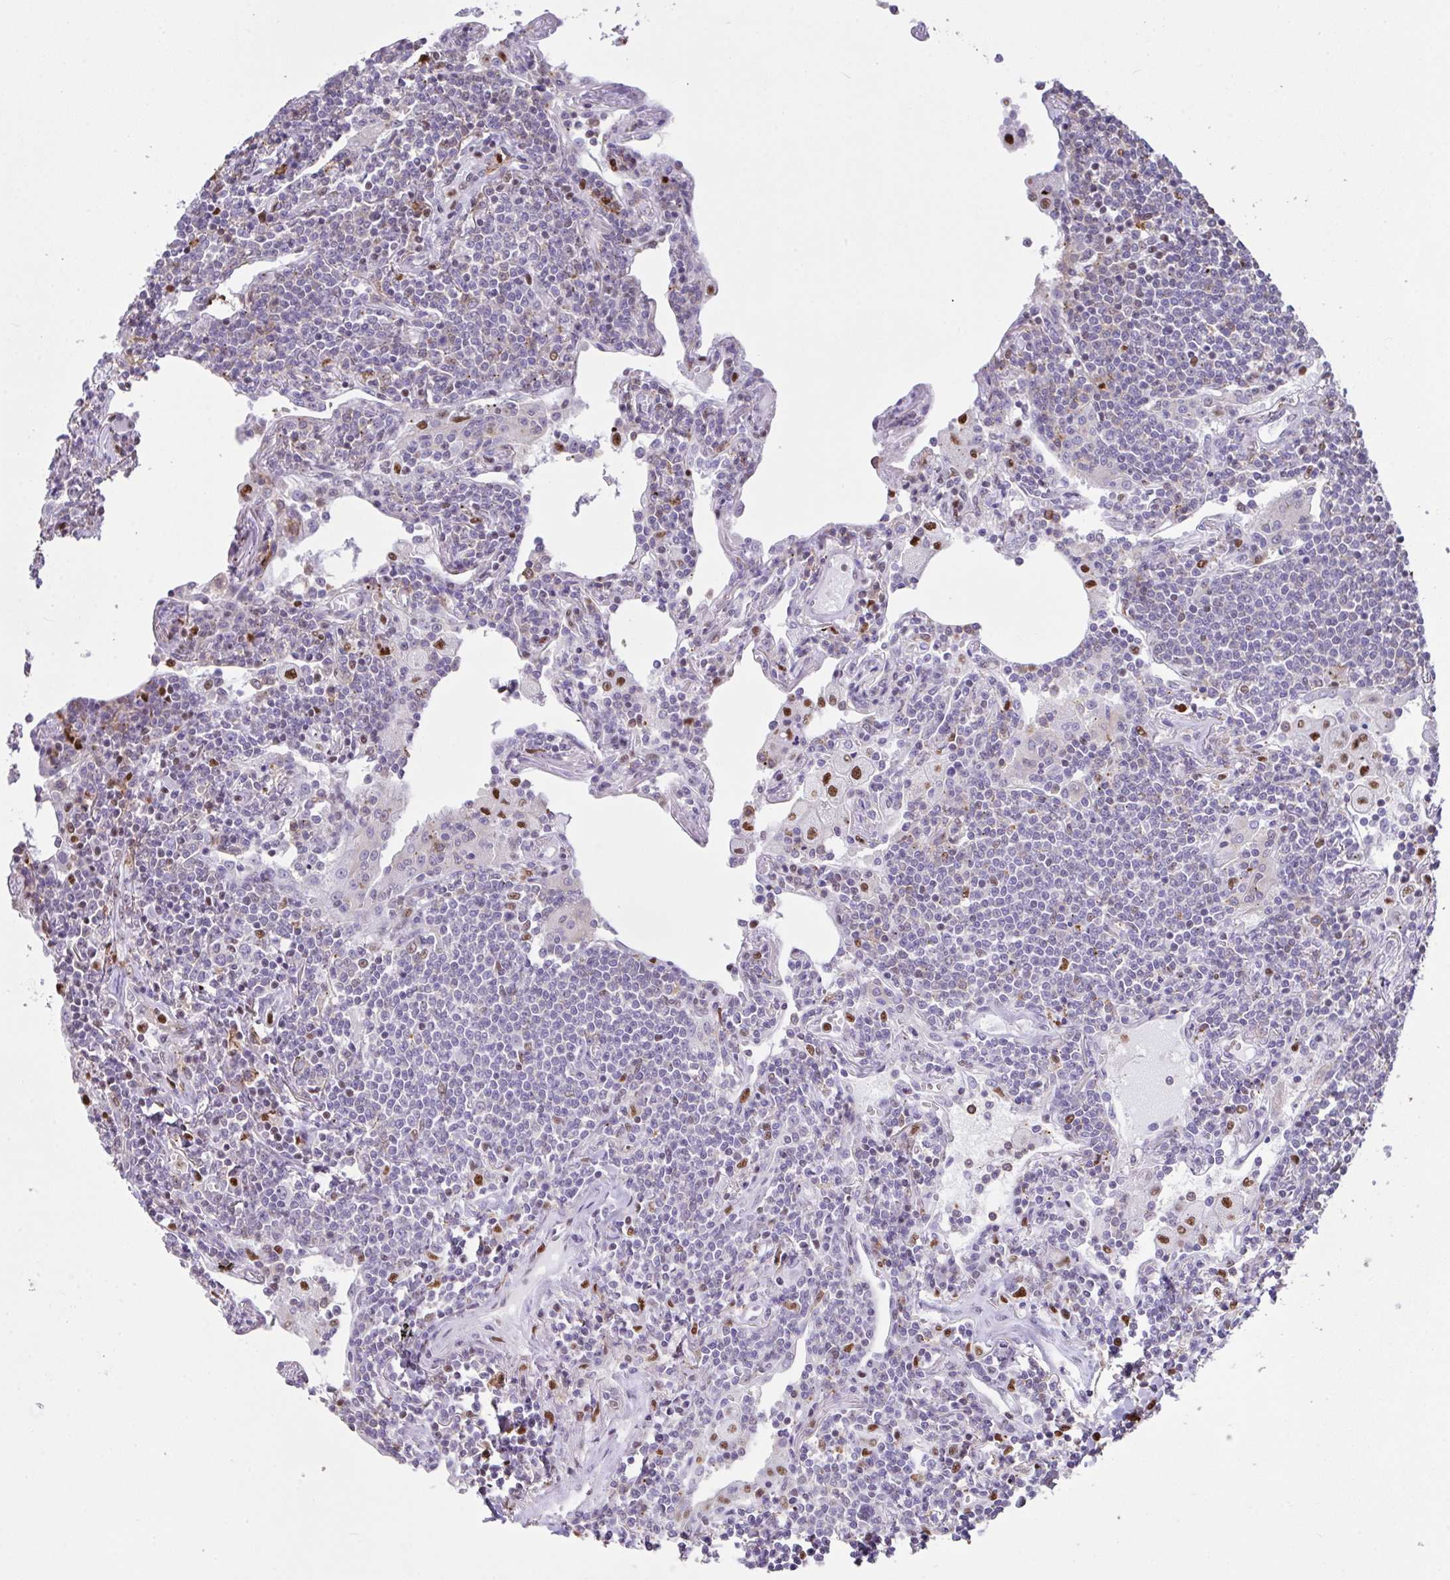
{"staining": {"intensity": "negative", "quantity": "none", "location": "none"}, "tissue": "lymphoma", "cell_type": "Tumor cells", "image_type": "cancer", "snomed": [{"axis": "morphology", "description": "Malignant lymphoma, non-Hodgkin's type, Low grade"}, {"axis": "topography", "description": "Lung"}], "caption": "Image shows no protein expression in tumor cells of malignant lymphoma, non-Hodgkin's type (low-grade) tissue. (DAB immunohistochemistry (IHC) with hematoxylin counter stain).", "gene": "BTBD10", "patient": {"sex": "female", "age": 71}}